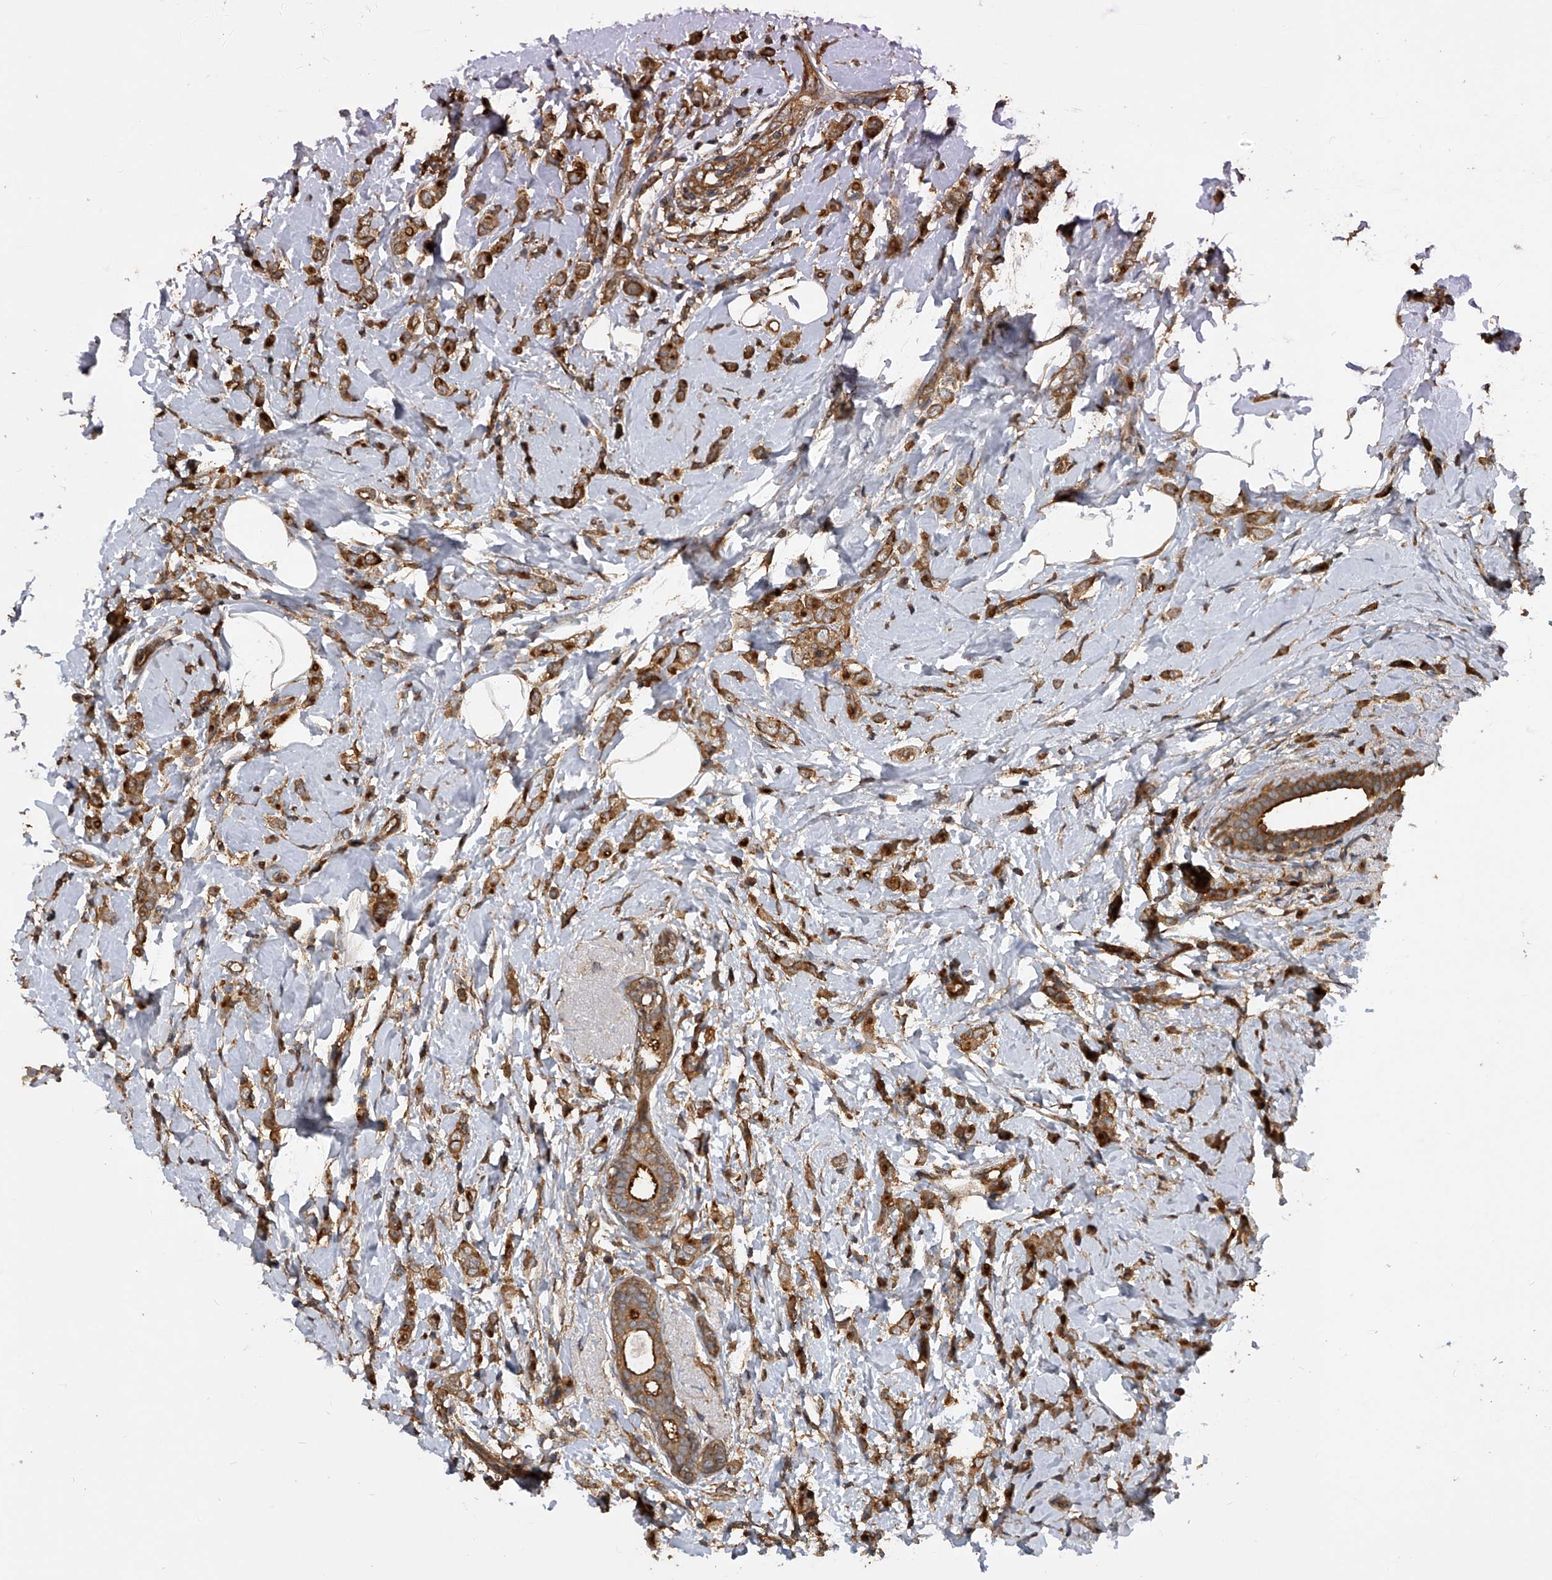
{"staining": {"intensity": "moderate", "quantity": ">75%", "location": "cytoplasmic/membranous"}, "tissue": "breast cancer", "cell_type": "Tumor cells", "image_type": "cancer", "snomed": [{"axis": "morphology", "description": "Lobular carcinoma"}, {"axis": "topography", "description": "Breast"}], "caption": "Immunohistochemical staining of breast cancer reveals moderate cytoplasmic/membranous protein staining in about >75% of tumor cells. (Stains: DAB in brown, nuclei in blue, Microscopy: brightfield microscopy at high magnification).", "gene": "PTPRA", "patient": {"sex": "female", "age": 47}}